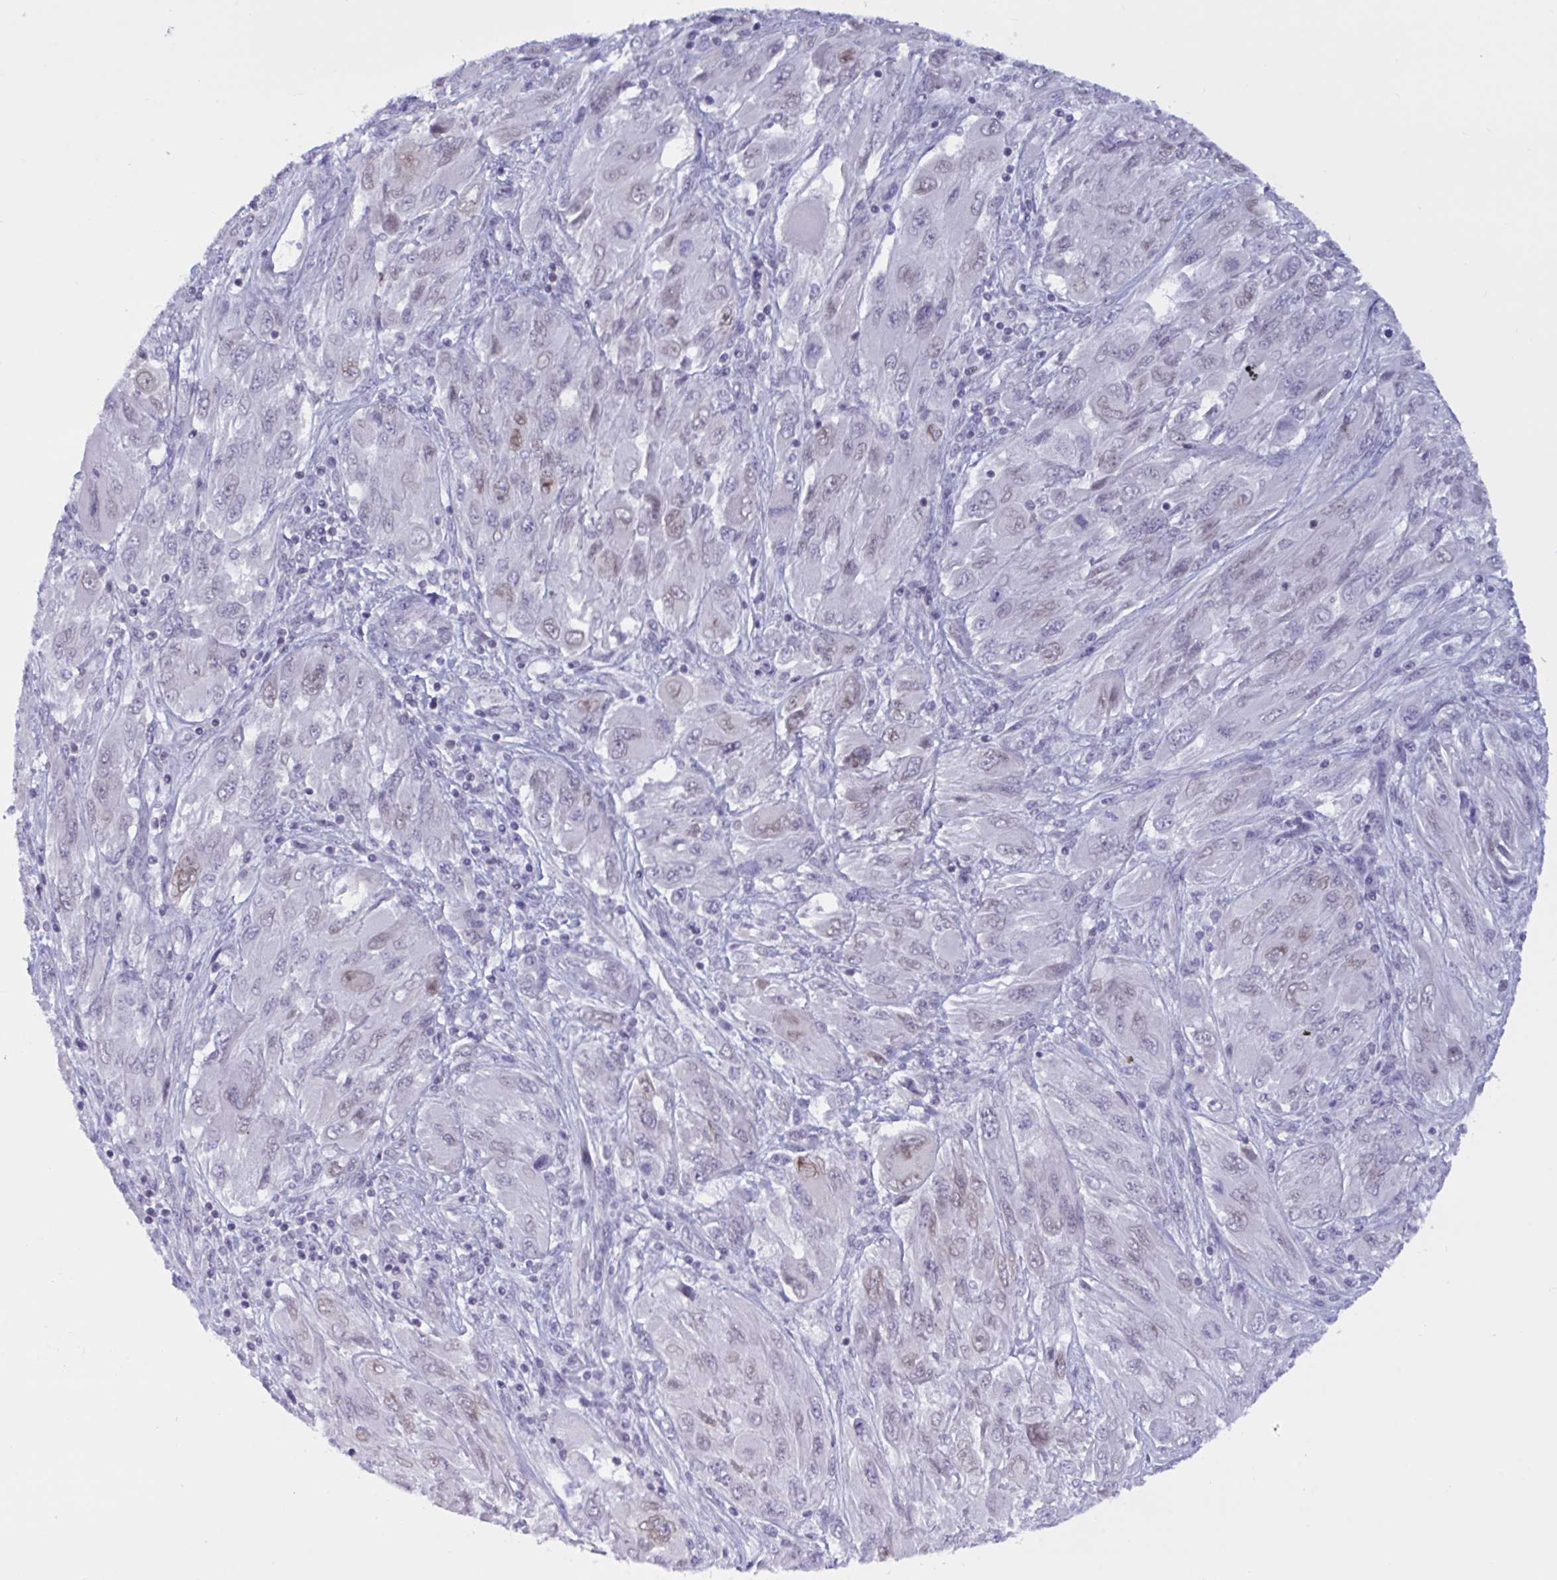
{"staining": {"intensity": "negative", "quantity": "none", "location": "none"}, "tissue": "melanoma", "cell_type": "Tumor cells", "image_type": "cancer", "snomed": [{"axis": "morphology", "description": "Malignant melanoma, NOS"}, {"axis": "topography", "description": "Skin"}], "caption": "Immunohistochemistry image of human melanoma stained for a protein (brown), which exhibits no expression in tumor cells.", "gene": "TANK", "patient": {"sex": "female", "age": 91}}